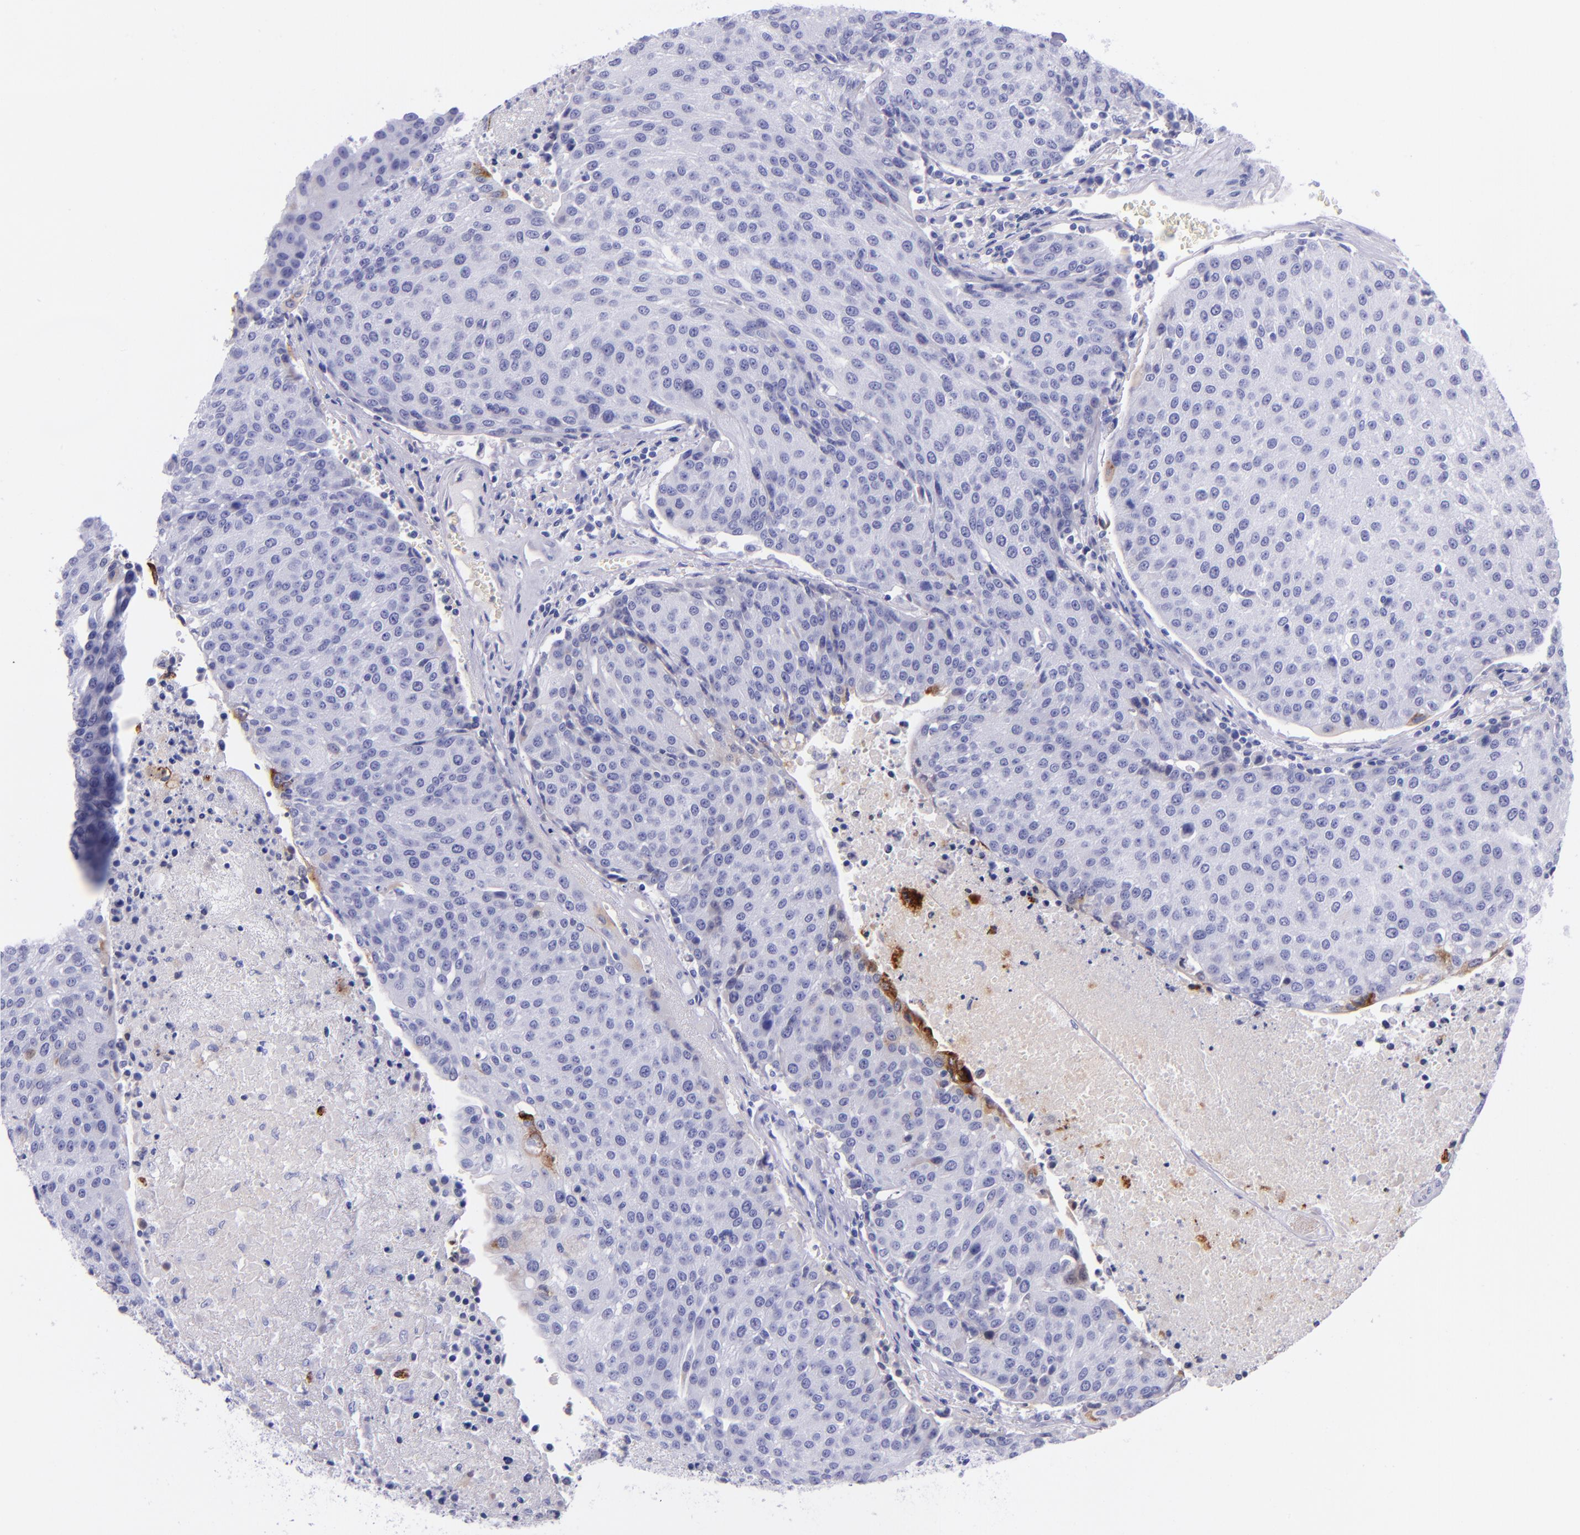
{"staining": {"intensity": "moderate", "quantity": "<25%", "location": "cytoplasmic/membranous"}, "tissue": "urothelial cancer", "cell_type": "Tumor cells", "image_type": "cancer", "snomed": [{"axis": "morphology", "description": "Urothelial carcinoma, High grade"}, {"axis": "topography", "description": "Urinary bladder"}], "caption": "High-grade urothelial carcinoma stained with DAB (3,3'-diaminobenzidine) immunohistochemistry displays low levels of moderate cytoplasmic/membranous staining in approximately <25% of tumor cells.", "gene": "SLPI", "patient": {"sex": "female", "age": 85}}